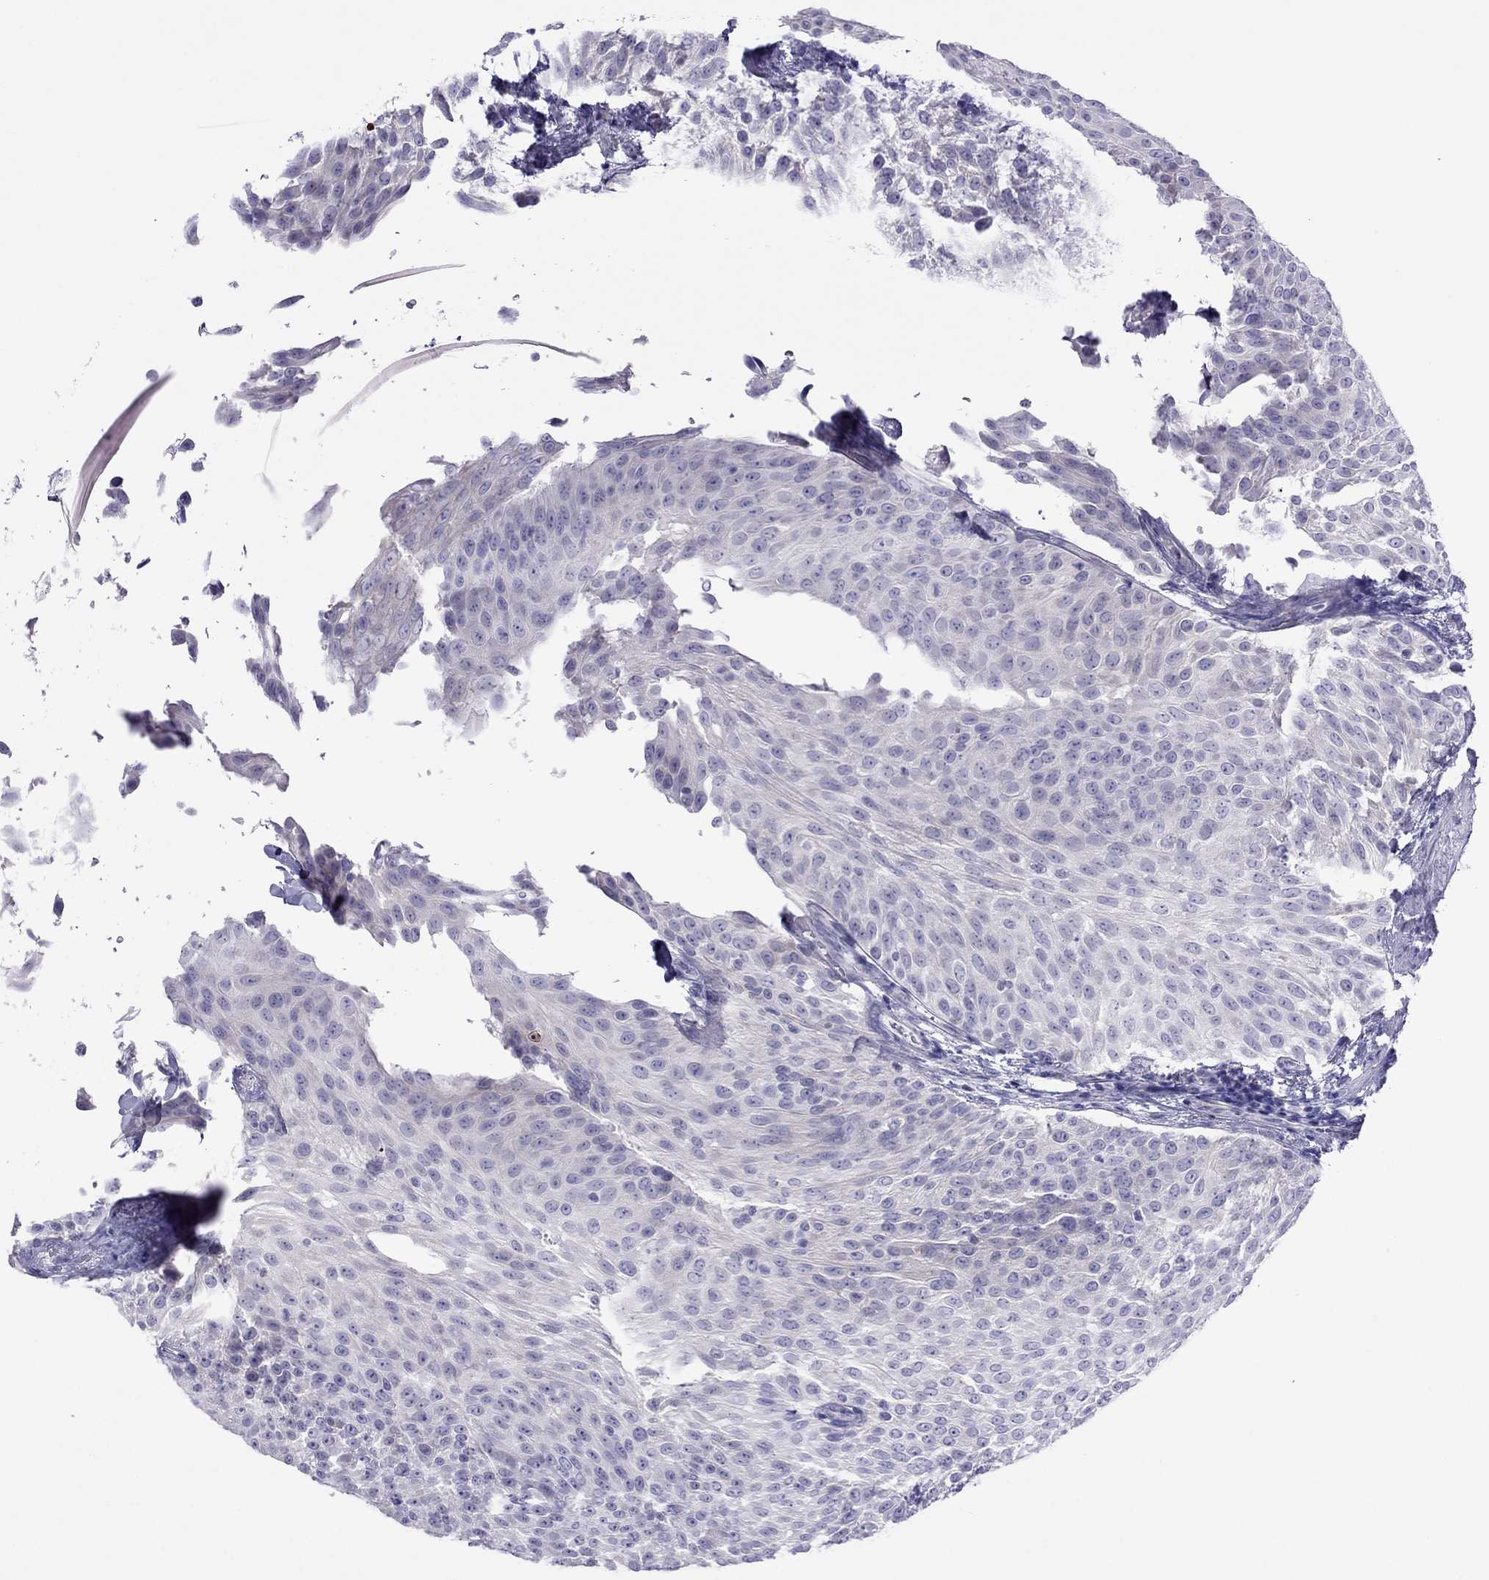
{"staining": {"intensity": "negative", "quantity": "none", "location": "none"}, "tissue": "urothelial cancer", "cell_type": "Tumor cells", "image_type": "cancer", "snomed": [{"axis": "morphology", "description": "Urothelial carcinoma, Low grade"}, {"axis": "topography", "description": "Urinary bladder"}], "caption": "Photomicrograph shows no protein staining in tumor cells of urothelial cancer tissue.", "gene": "PCDHA6", "patient": {"sex": "male", "age": 78}}